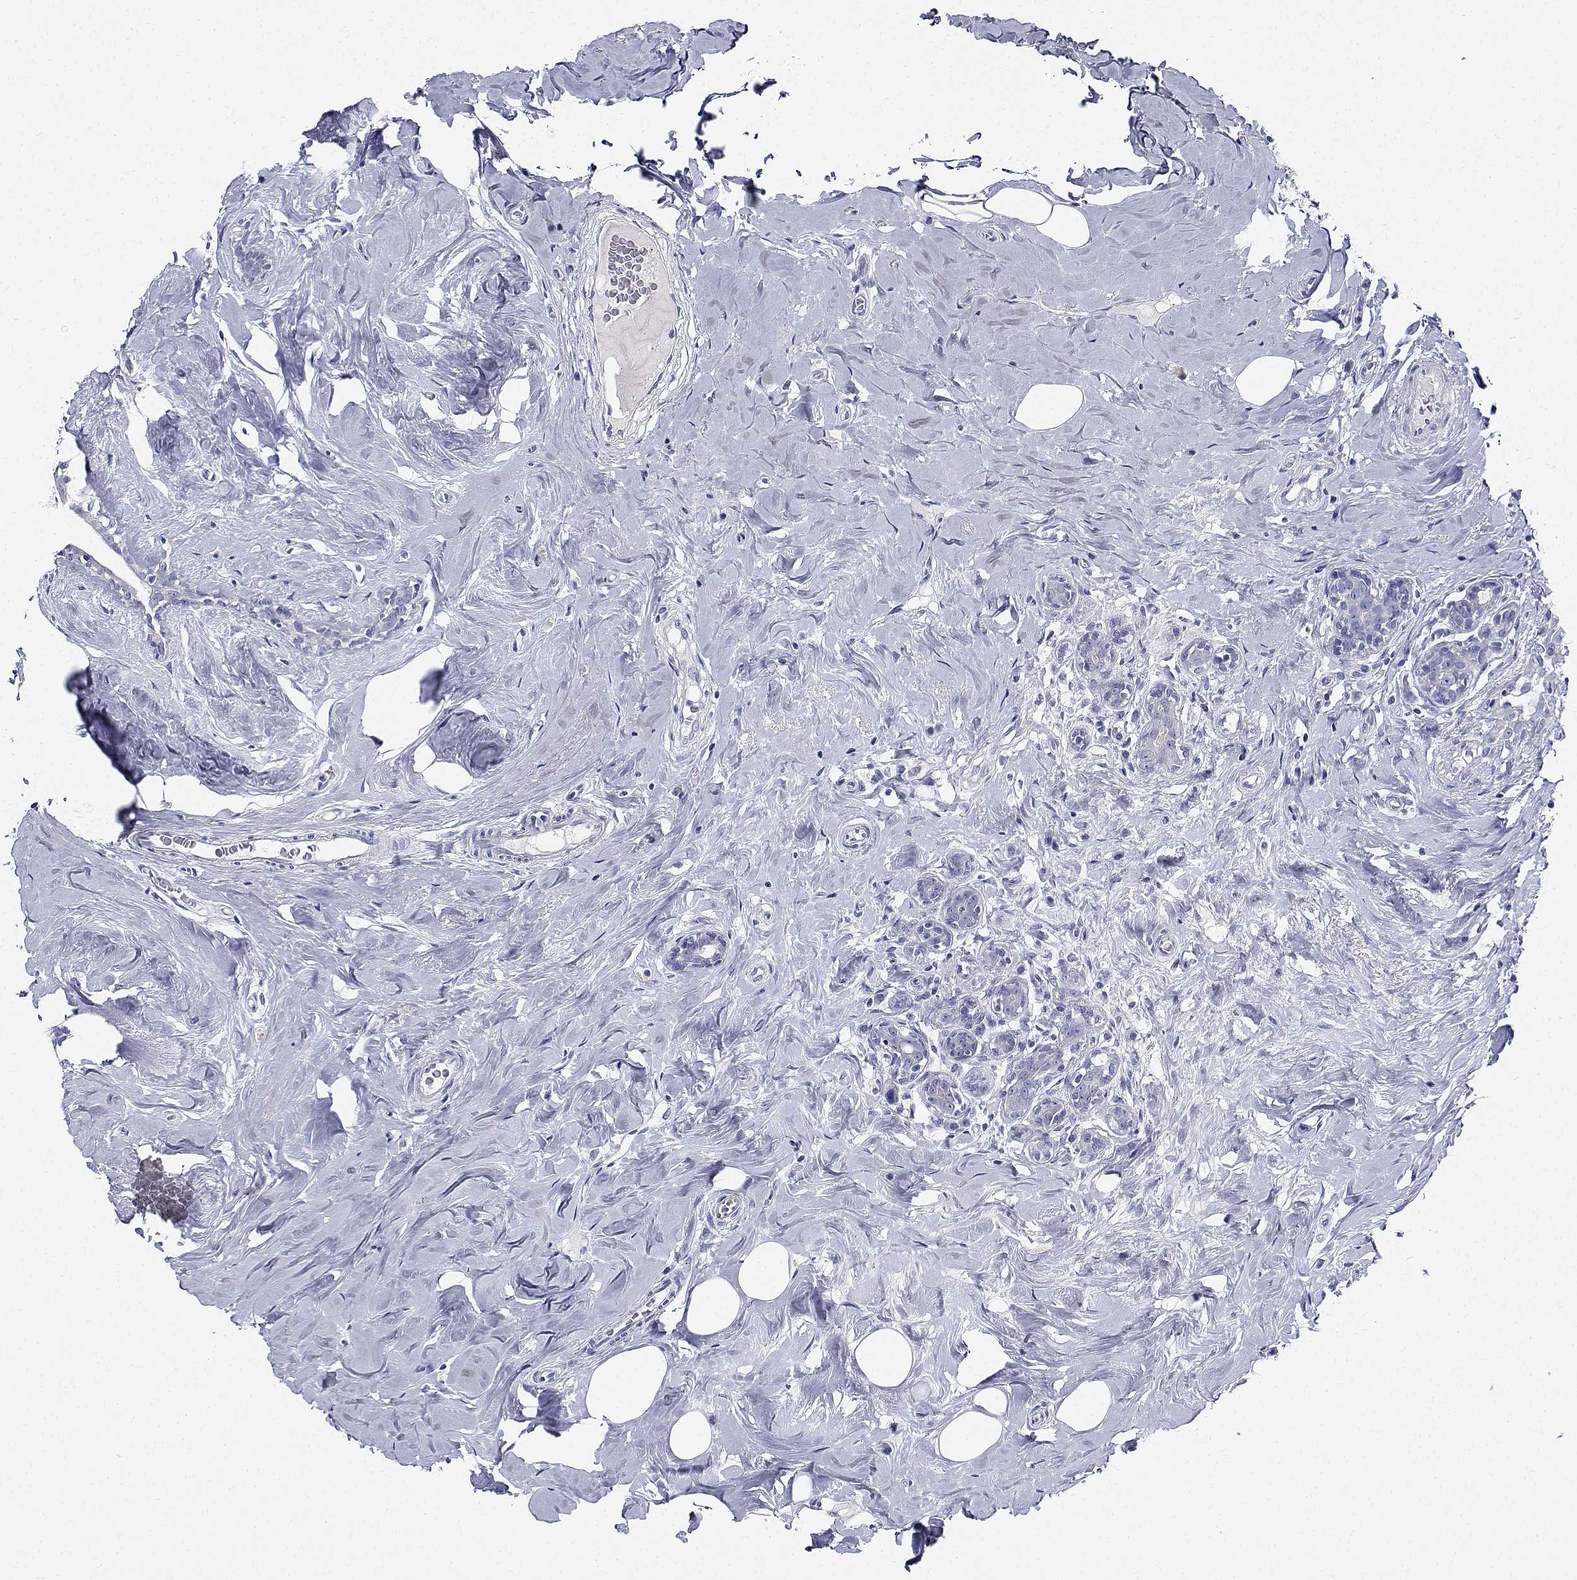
{"staining": {"intensity": "negative", "quantity": "none", "location": "none"}, "tissue": "breast cancer", "cell_type": "Tumor cells", "image_type": "cancer", "snomed": [{"axis": "morphology", "description": "Normal tissue, NOS"}, {"axis": "morphology", "description": "Duct carcinoma"}, {"axis": "topography", "description": "Breast"}], "caption": "Micrograph shows no protein positivity in tumor cells of breast infiltrating ductal carcinoma tissue. (DAB immunohistochemistry with hematoxylin counter stain).", "gene": "CDHR3", "patient": {"sex": "female", "age": 43}}